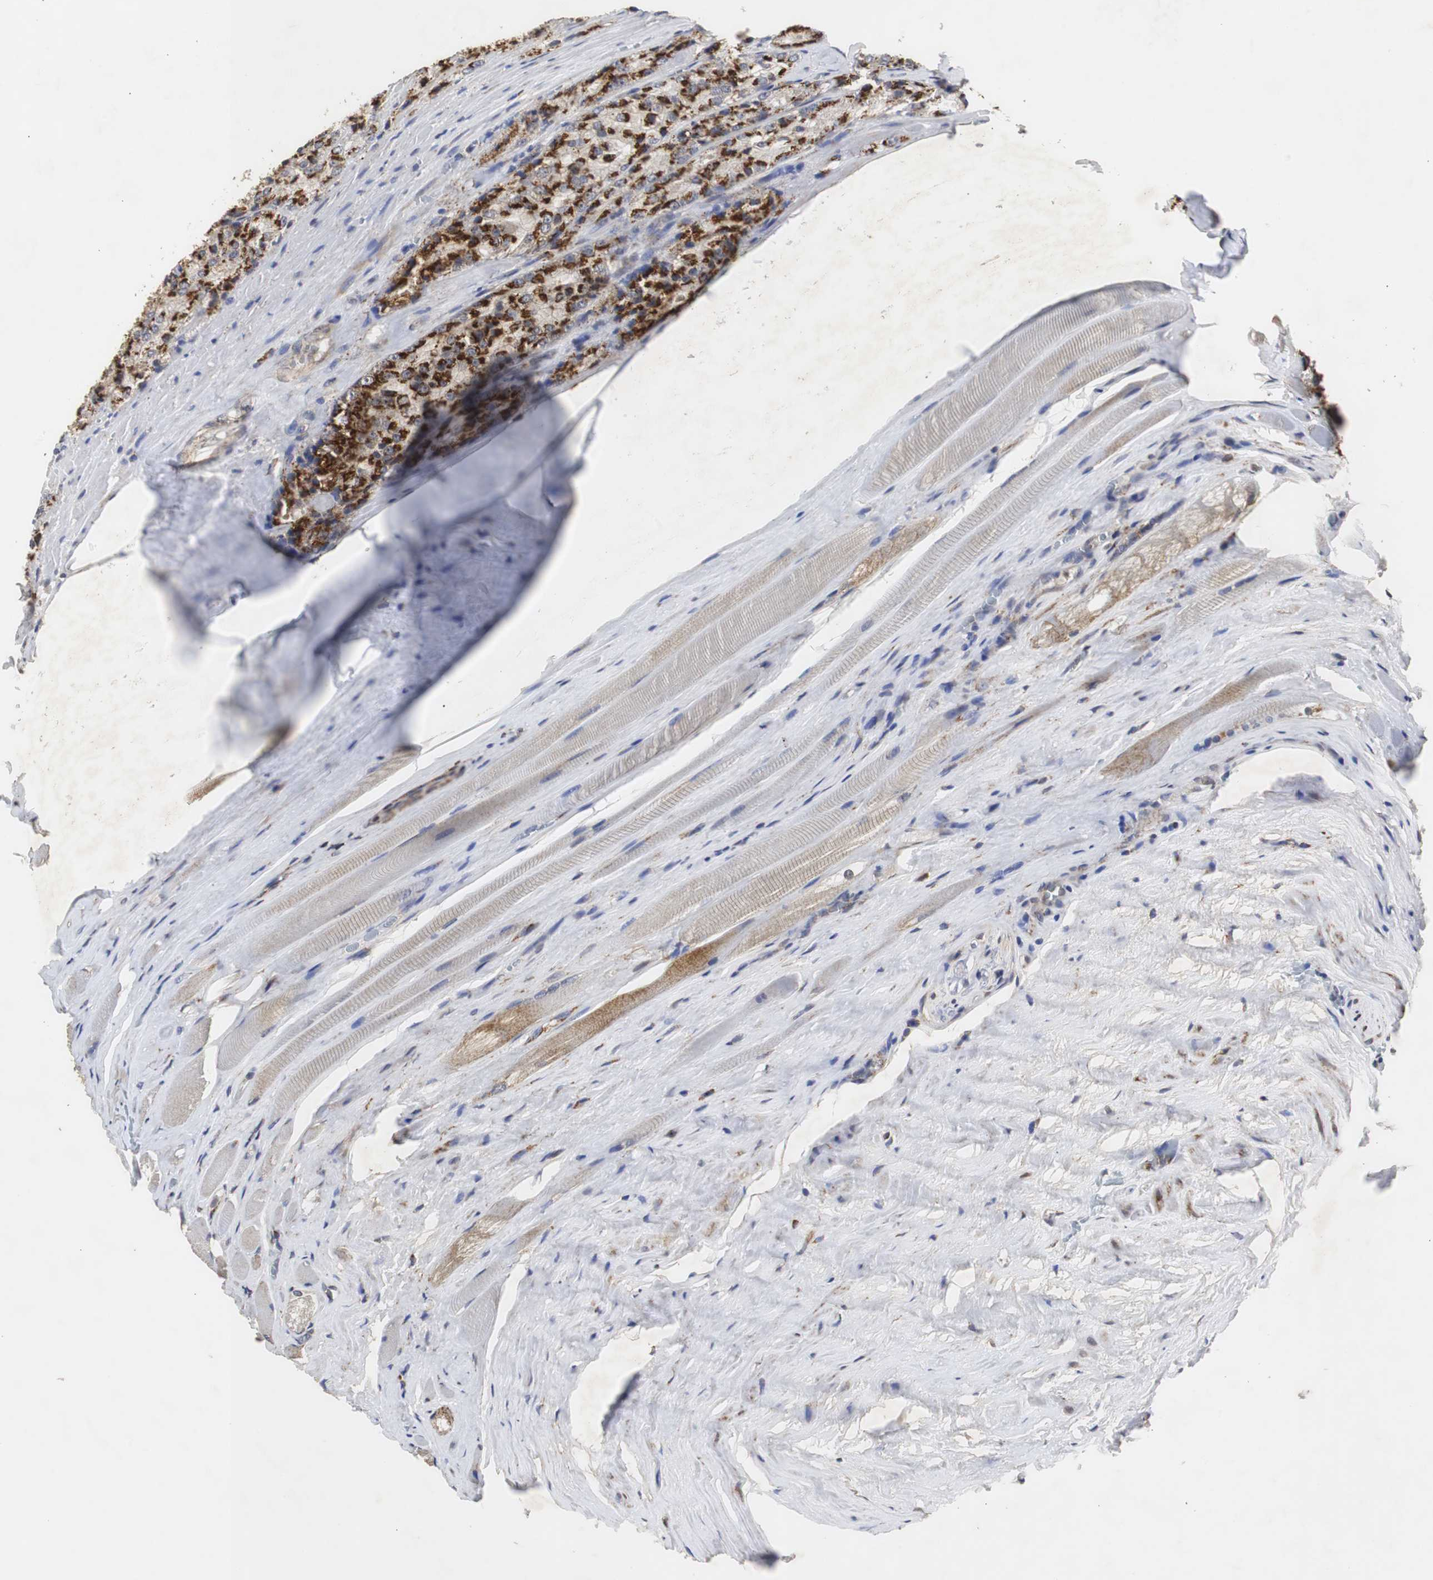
{"staining": {"intensity": "strong", "quantity": ">75%", "location": "cytoplasmic/membranous"}, "tissue": "prostate cancer", "cell_type": "Tumor cells", "image_type": "cancer", "snomed": [{"axis": "morphology", "description": "Adenocarcinoma, Low grade"}, {"axis": "topography", "description": "Prostate"}], "caption": "Prostate cancer (adenocarcinoma (low-grade)) stained with immunohistochemistry exhibits strong cytoplasmic/membranous staining in about >75% of tumor cells.", "gene": "HSD17B10", "patient": {"sex": "male", "age": 64}}